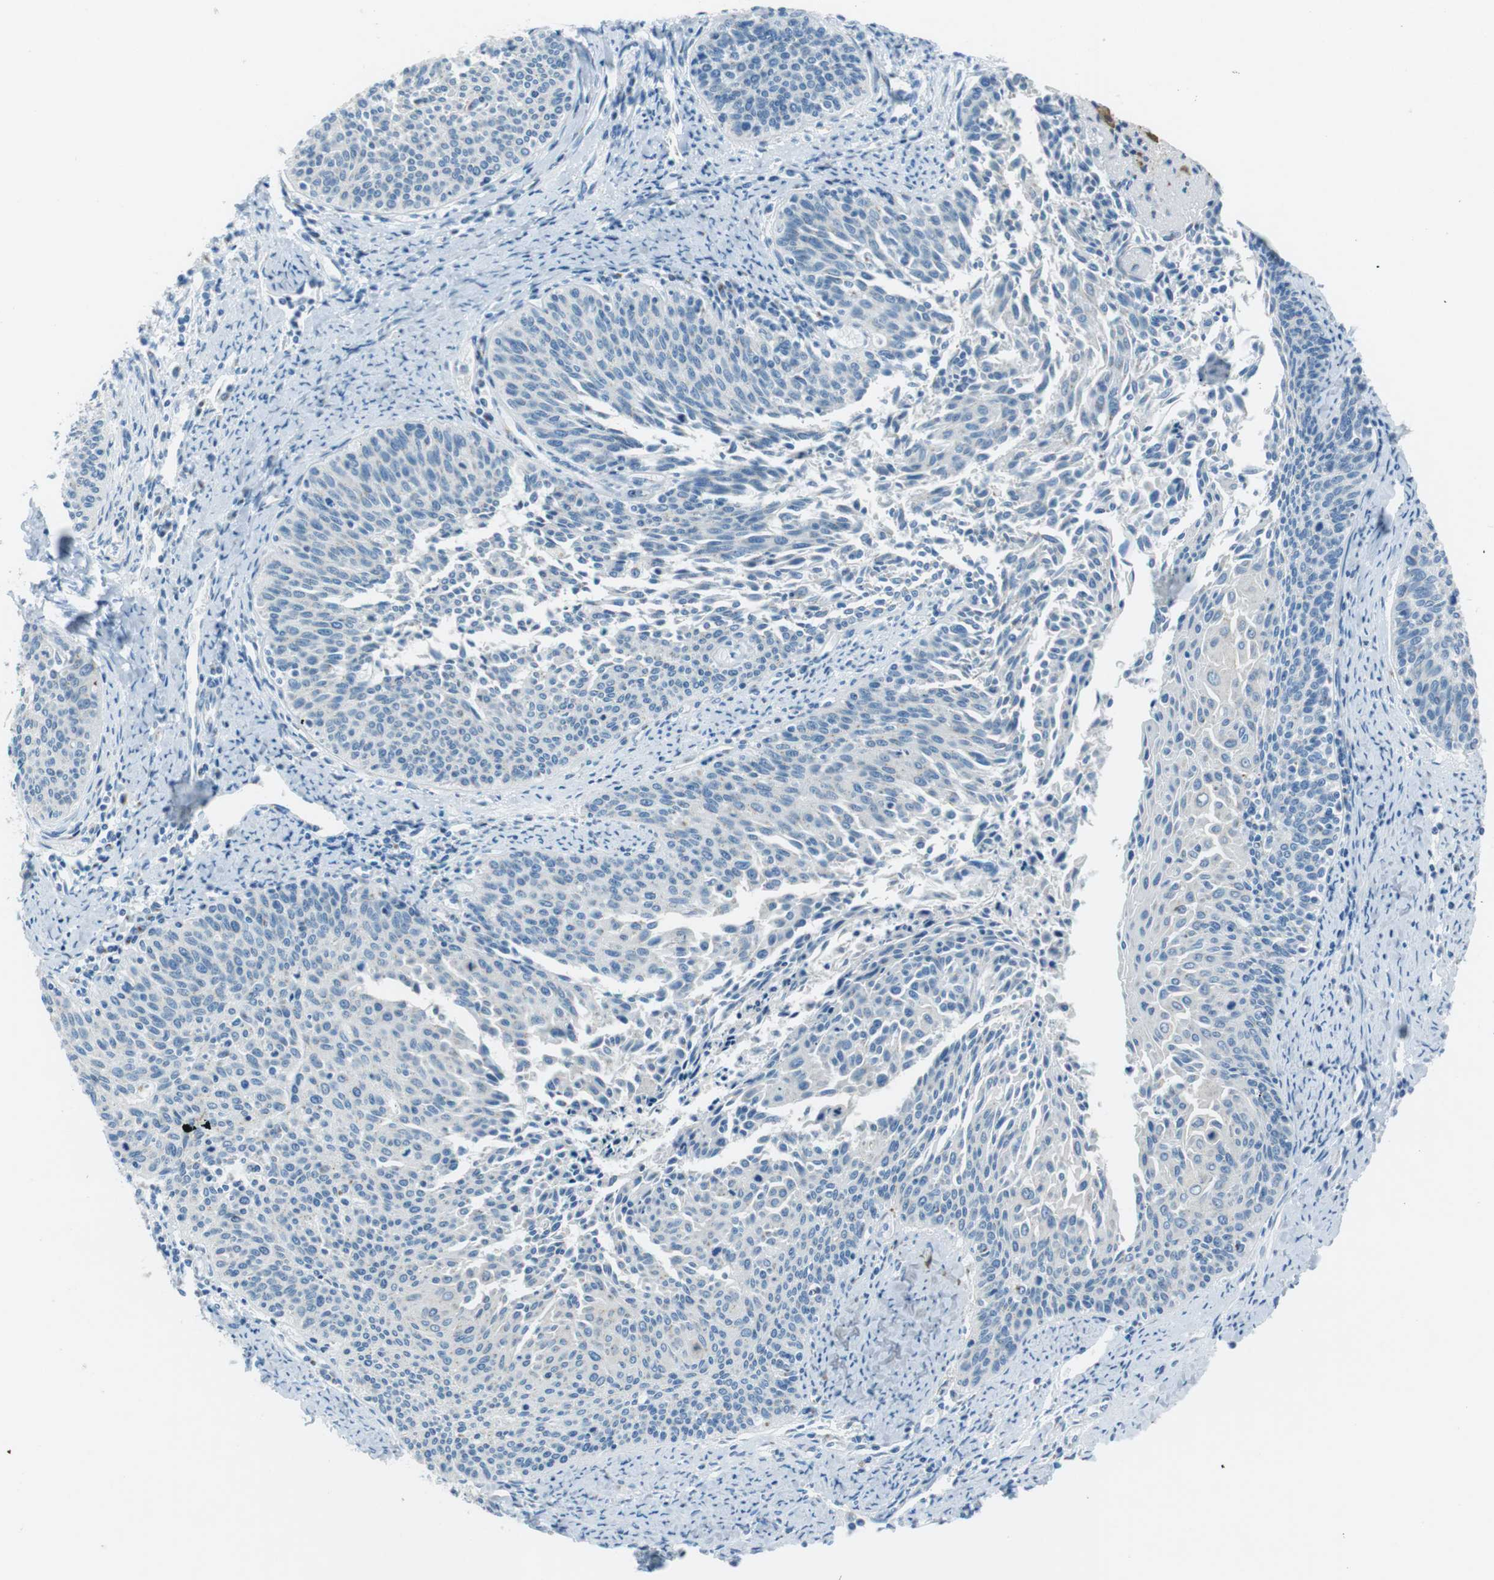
{"staining": {"intensity": "negative", "quantity": "none", "location": "none"}, "tissue": "cervical cancer", "cell_type": "Tumor cells", "image_type": "cancer", "snomed": [{"axis": "morphology", "description": "Squamous cell carcinoma, NOS"}, {"axis": "topography", "description": "Cervix"}], "caption": "DAB (3,3'-diaminobenzidine) immunohistochemical staining of cervical cancer shows no significant expression in tumor cells. The staining is performed using DAB brown chromogen with nuclei counter-stained in using hematoxylin.", "gene": "TXNDC15", "patient": {"sex": "female", "age": 55}}